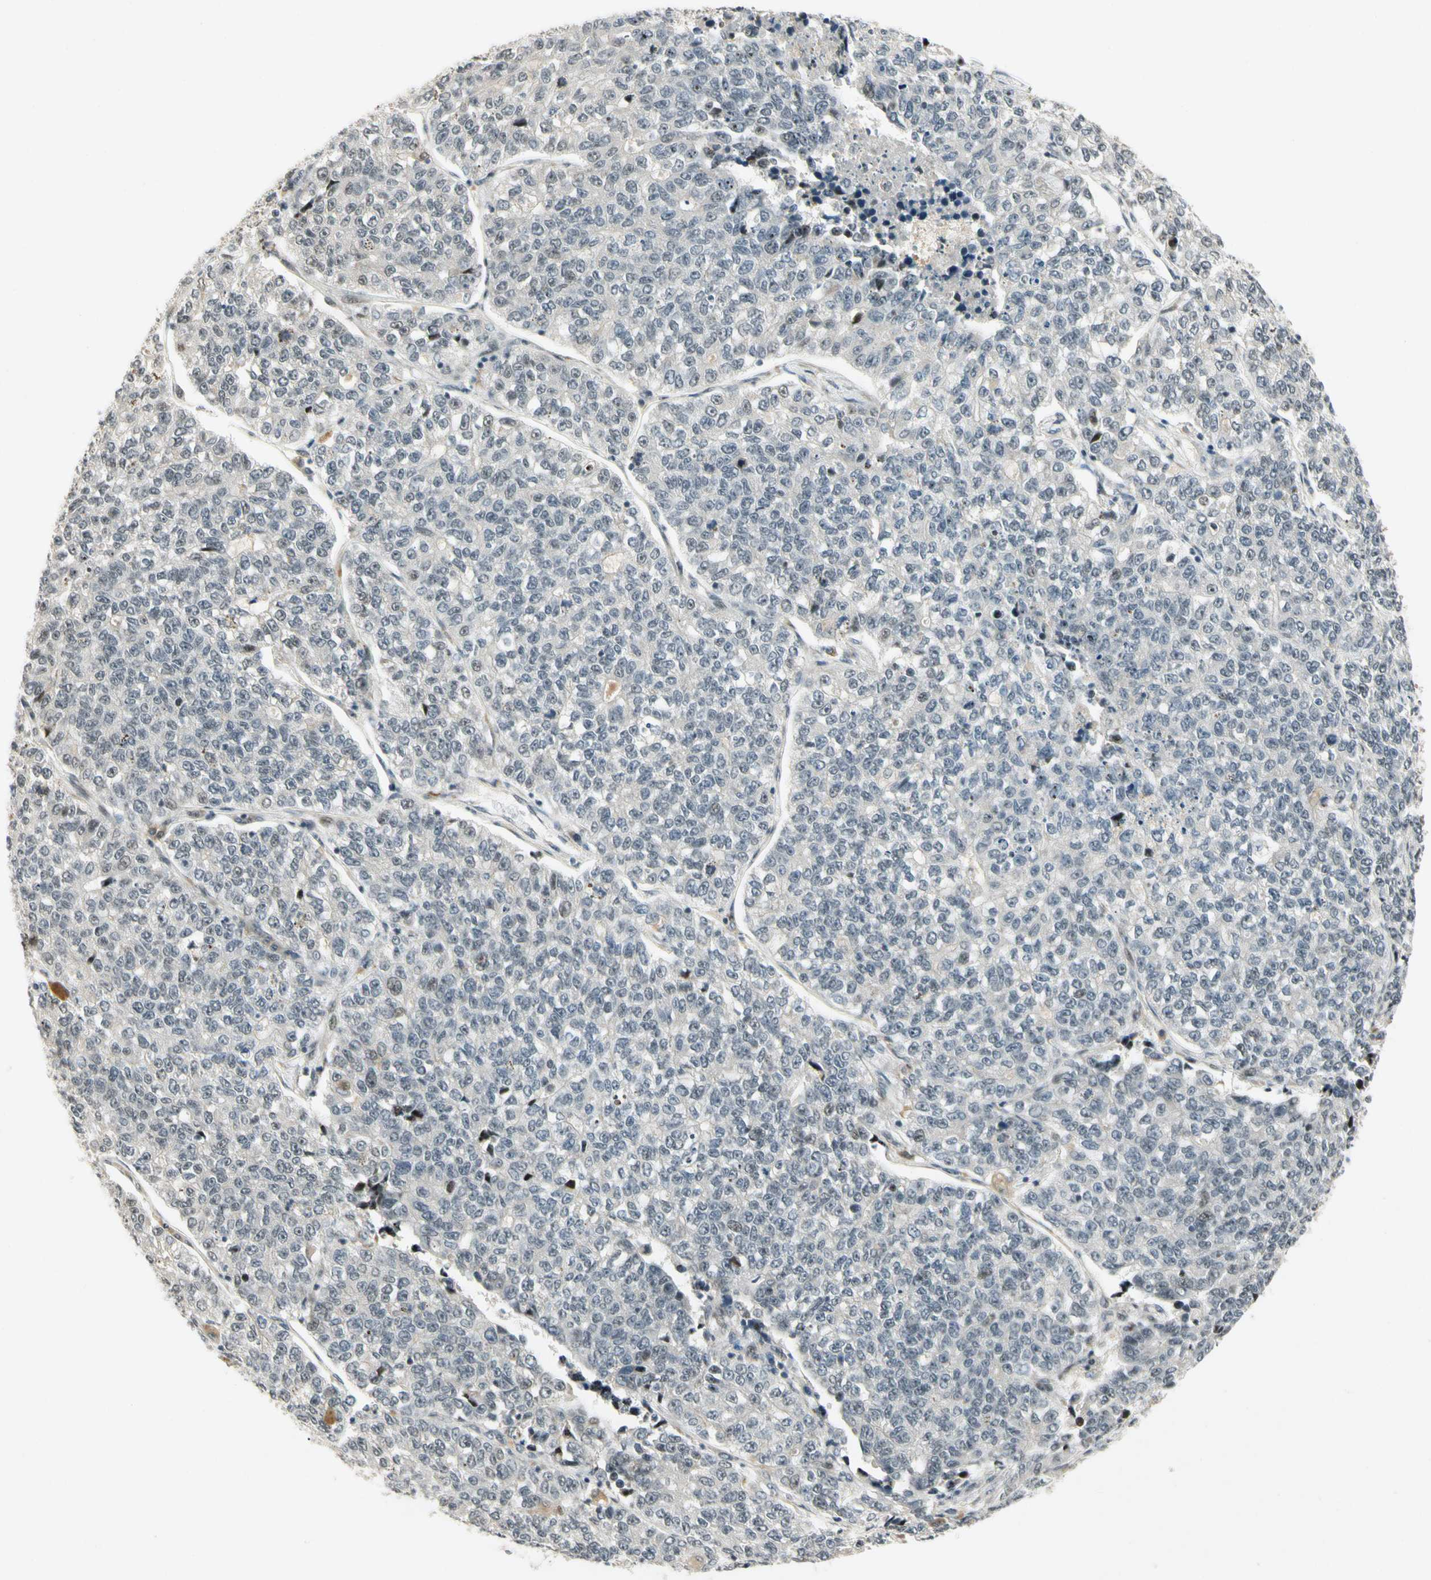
{"staining": {"intensity": "moderate", "quantity": "<25%", "location": "nuclear"}, "tissue": "lung cancer", "cell_type": "Tumor cells", "image_type": "cancer", "snomed": [{"axis": "morphology", "description": "Adenocarcinoma, NOS"}, {"axis": "topography", "description": "Lung"}], "caption": "High-magnification brightfield microscopy of lung cancer (adenocarcinoma) stained with DAB (brown) and counterstained with hematoxylin (blue). tumor cells exhibit moderate nuclear positivity is present in approximately<25% of cells.", "gene": "FNDC3B", "patient": {"sex": "male", "age": 49}}